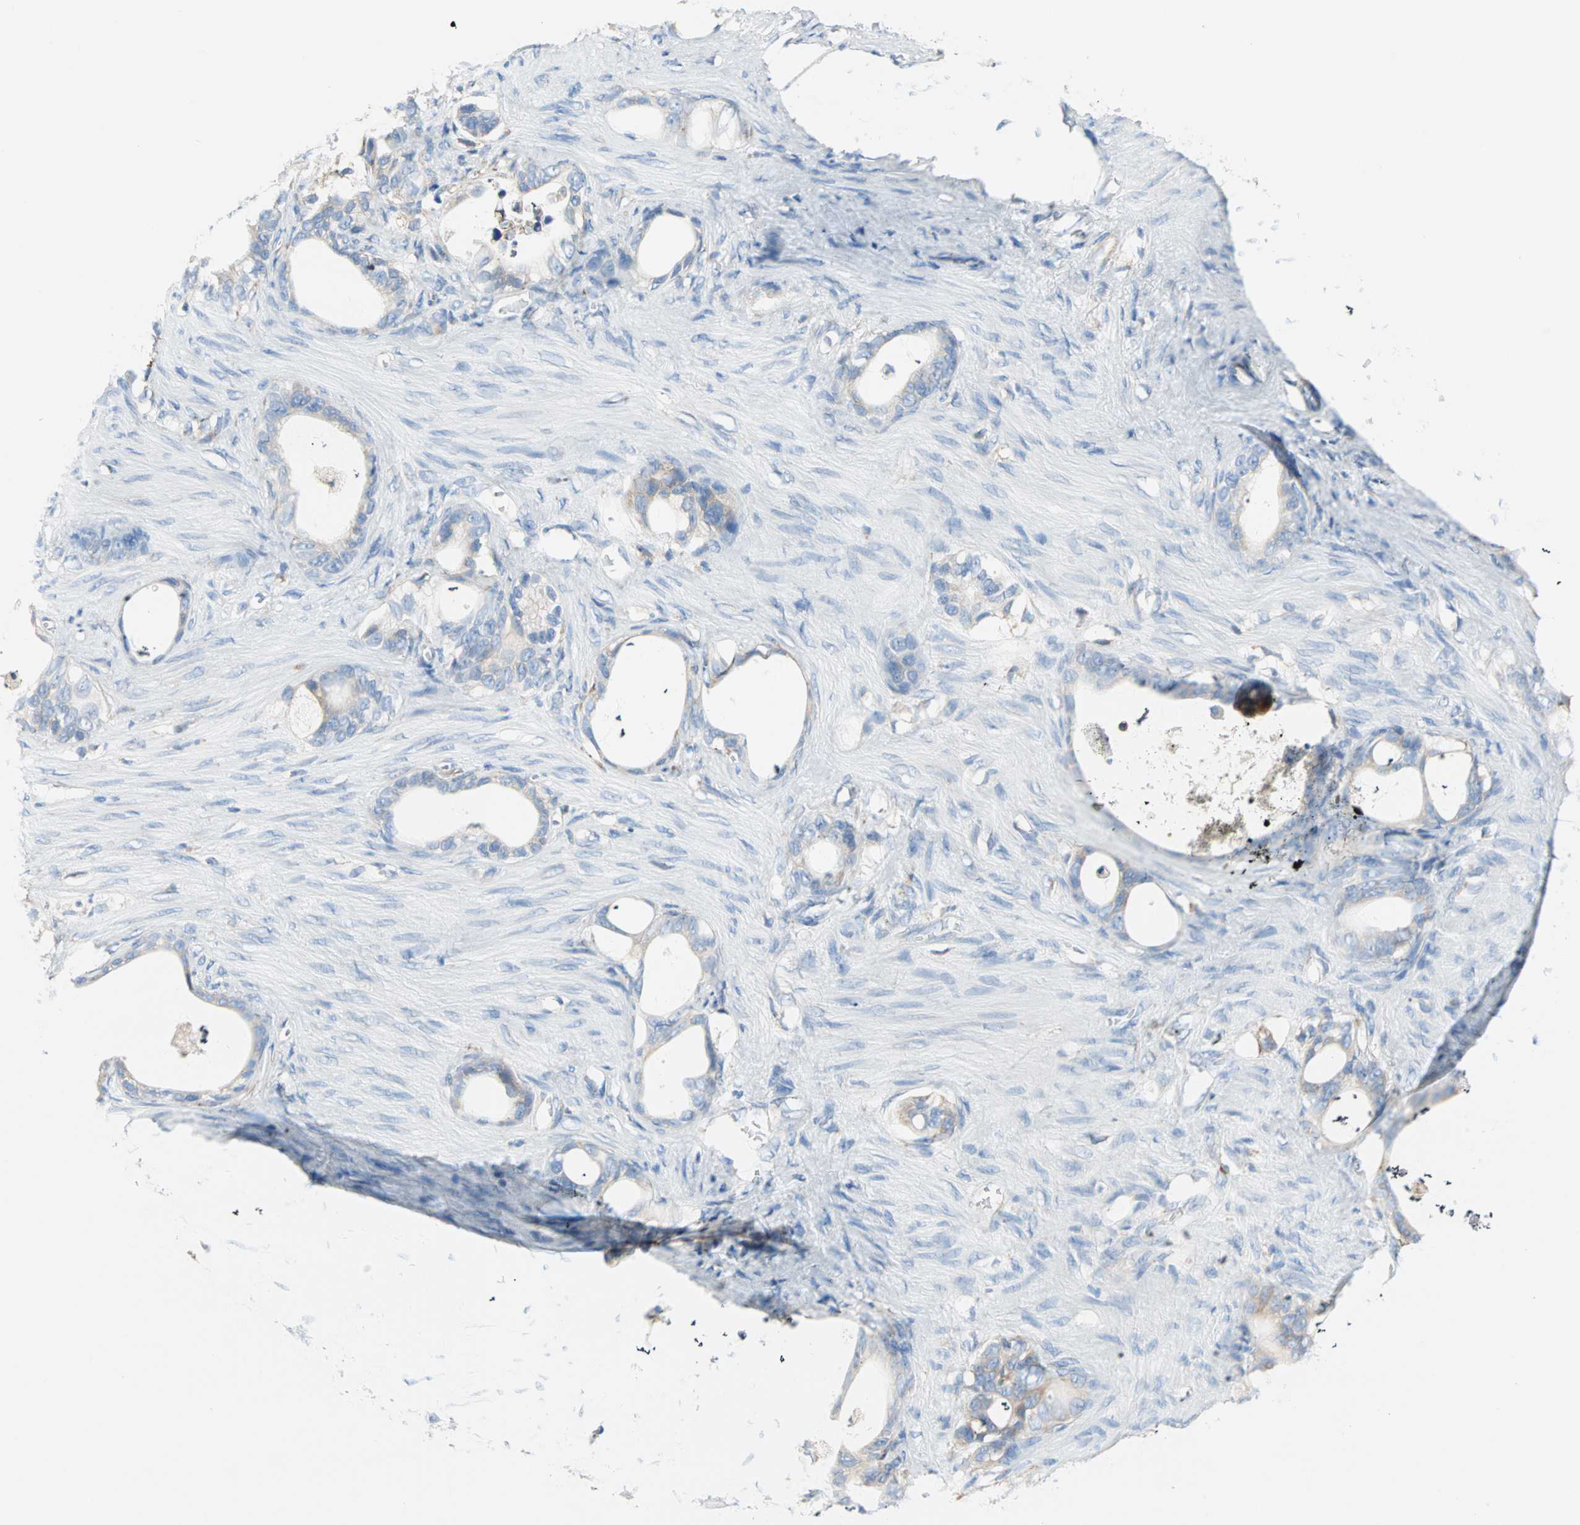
{"staining": {"intensity": "weak", "quantity": ">75%", "location": "cytoplasmic/membranous"}, "tissue": "stomach cancer", "cell_type": "Tumor cells", "image_type": "cancer", "snomed": [{"axis": "morphology", "description": "Adenocarcinoma, NOS"}, {"axis": "topography", "description": "Stomach"}], "caption": "Immunohistochemical staining of human stomach cancer exhibits low levels of weak cytoplasmic/membranous protein staining in approximately >75% of tumor cells.", "gene": "PLCXD1", "patient": {"sex": "female", "age": 75}}